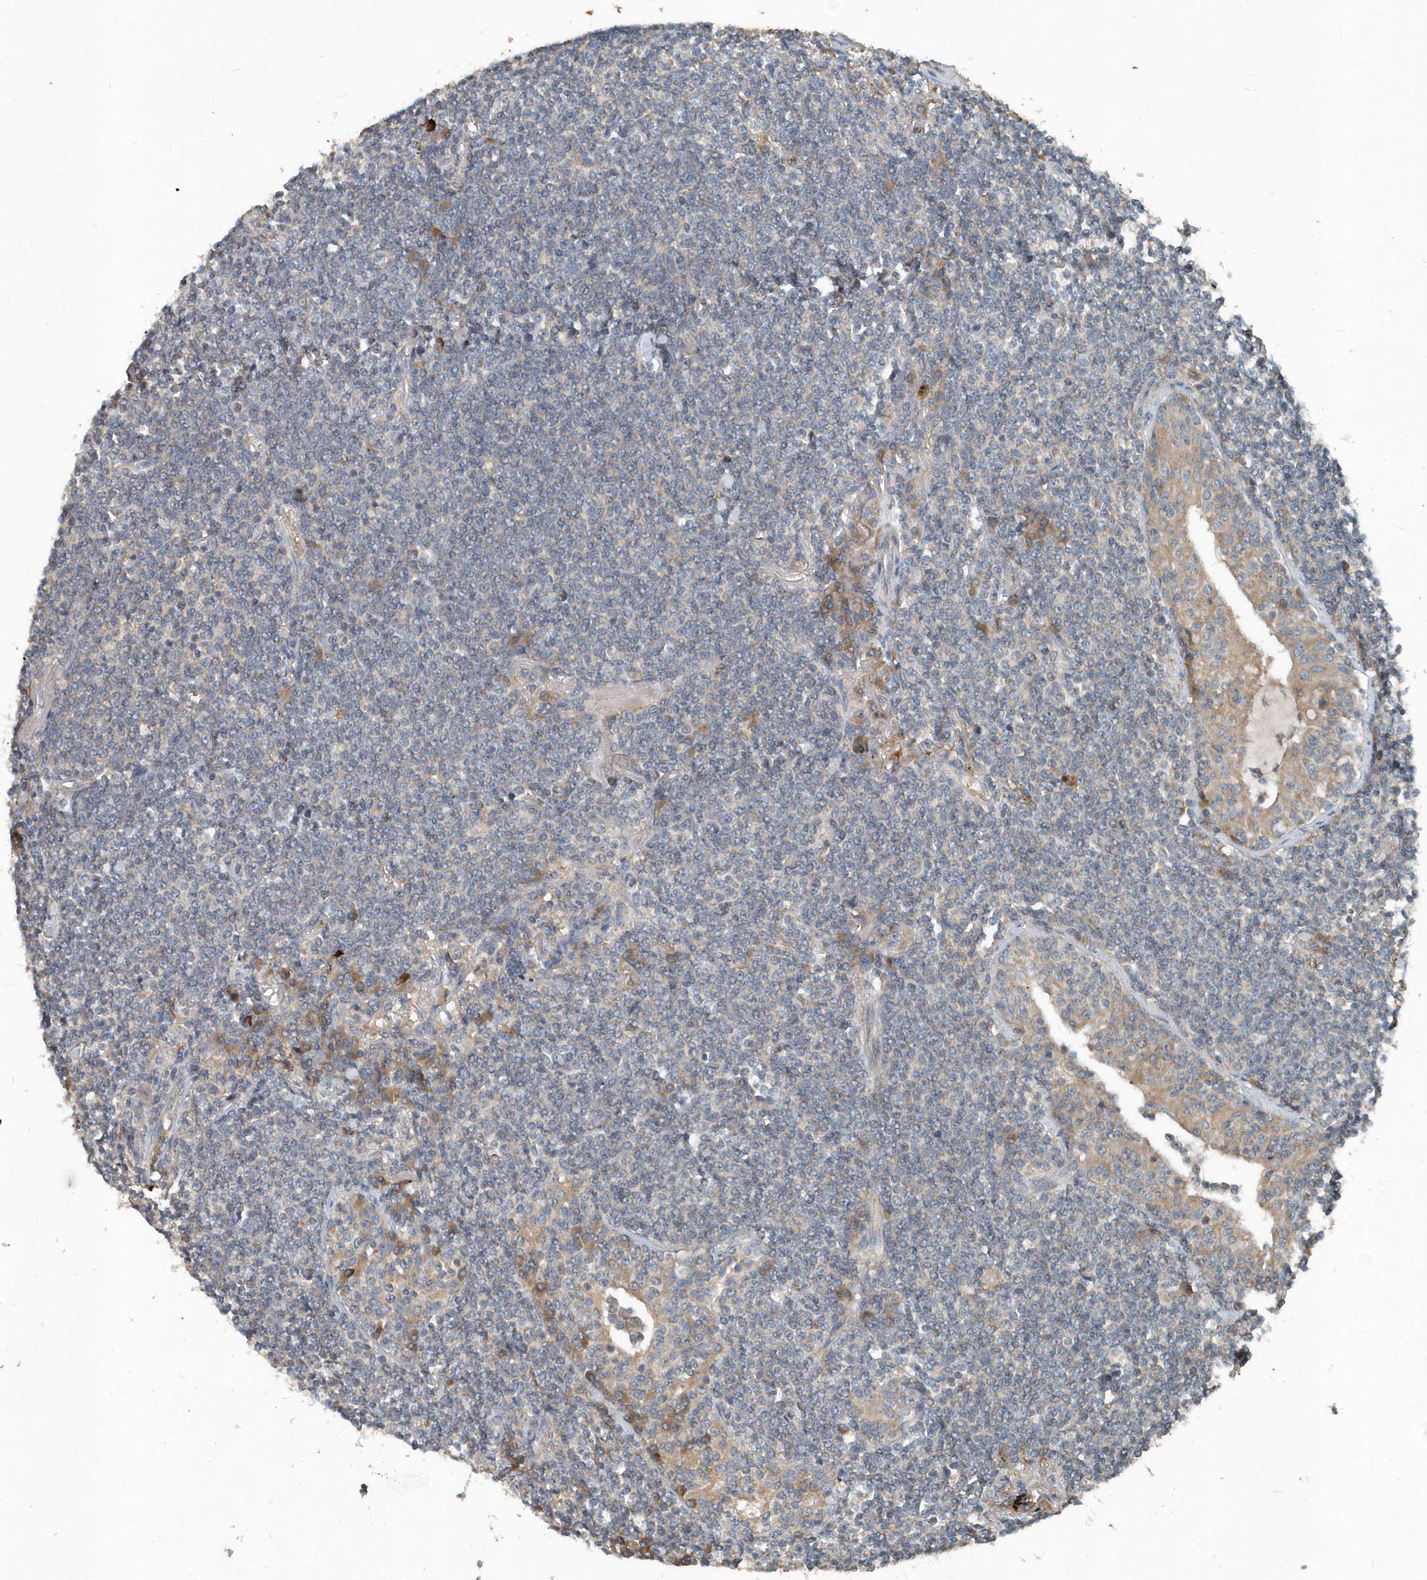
{"staining": {"intensity": "negative", "quantity": "none", "location": "none"}, "tissue": "lymphoma", "cell_type": "Tumor cells", "image_type": "cancer", "snomed": [{"axis": "morphology", "description": "Malignant lymphoma, non-Hodgkin's type, Low grade"}, {"axis": "topography", "description": "Lung"}], "caption": "Immunohistochemical staining of human lymphoma displays no significant staining in tumor cells.", "gene": "SCFD2", "patient": {"sex": "female", "age": 71}}